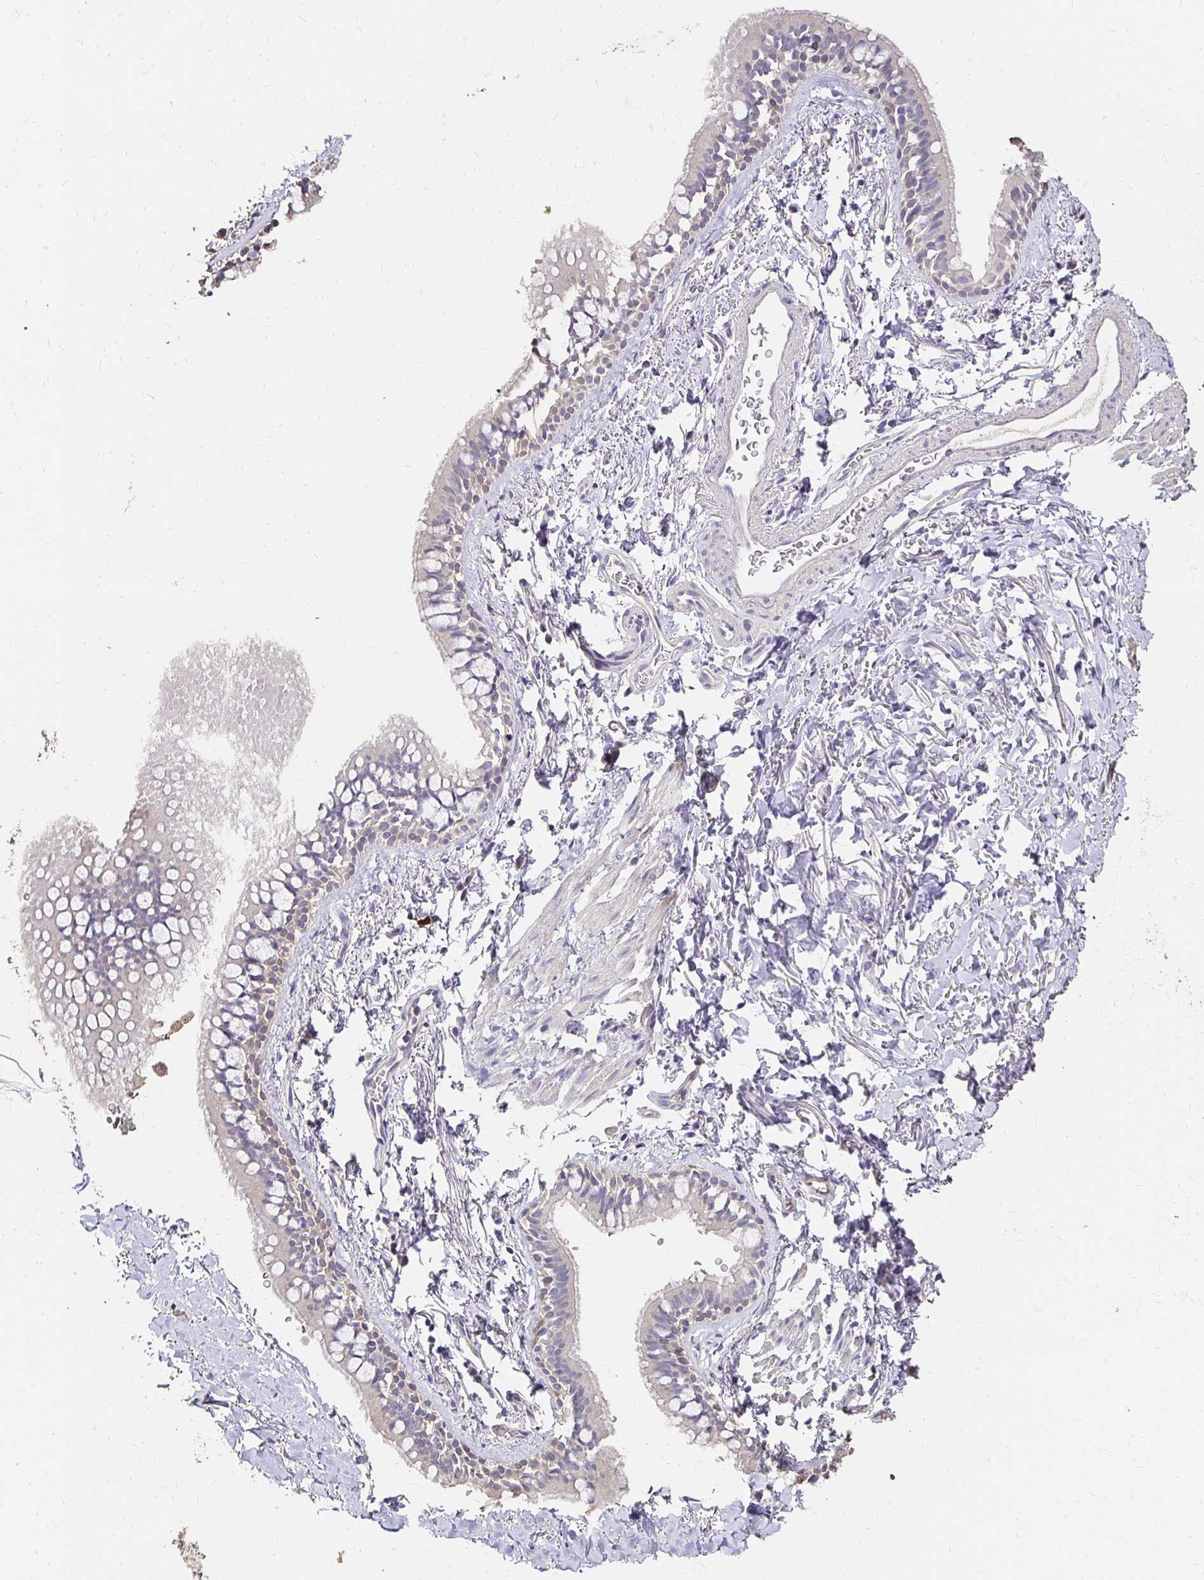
{"staining": {"intensity": "weak", "quantity": "<25%", "location": "cytoplasmic/membranous"}, "tissue": "bronchus", "cell_type": "Respiratory epithelial cells", "image_type": "normal", "snomed": [{"axis": "morphology", "description": "Normal tissue, NOS"}, {"axis": "topography", "description": "Lymph node"}, {"axis": "topography", "description": "Cartilage tissue"}, {"axis": "topography", "description": "Bronchus"}], "caption": "Image shows no significant protein staining in respiratory epithelial cells of benign bronchus. Nuclei are stained in blue.", "gene": "UGT1A6", "patient": {"sex": "female", "age": 70}}